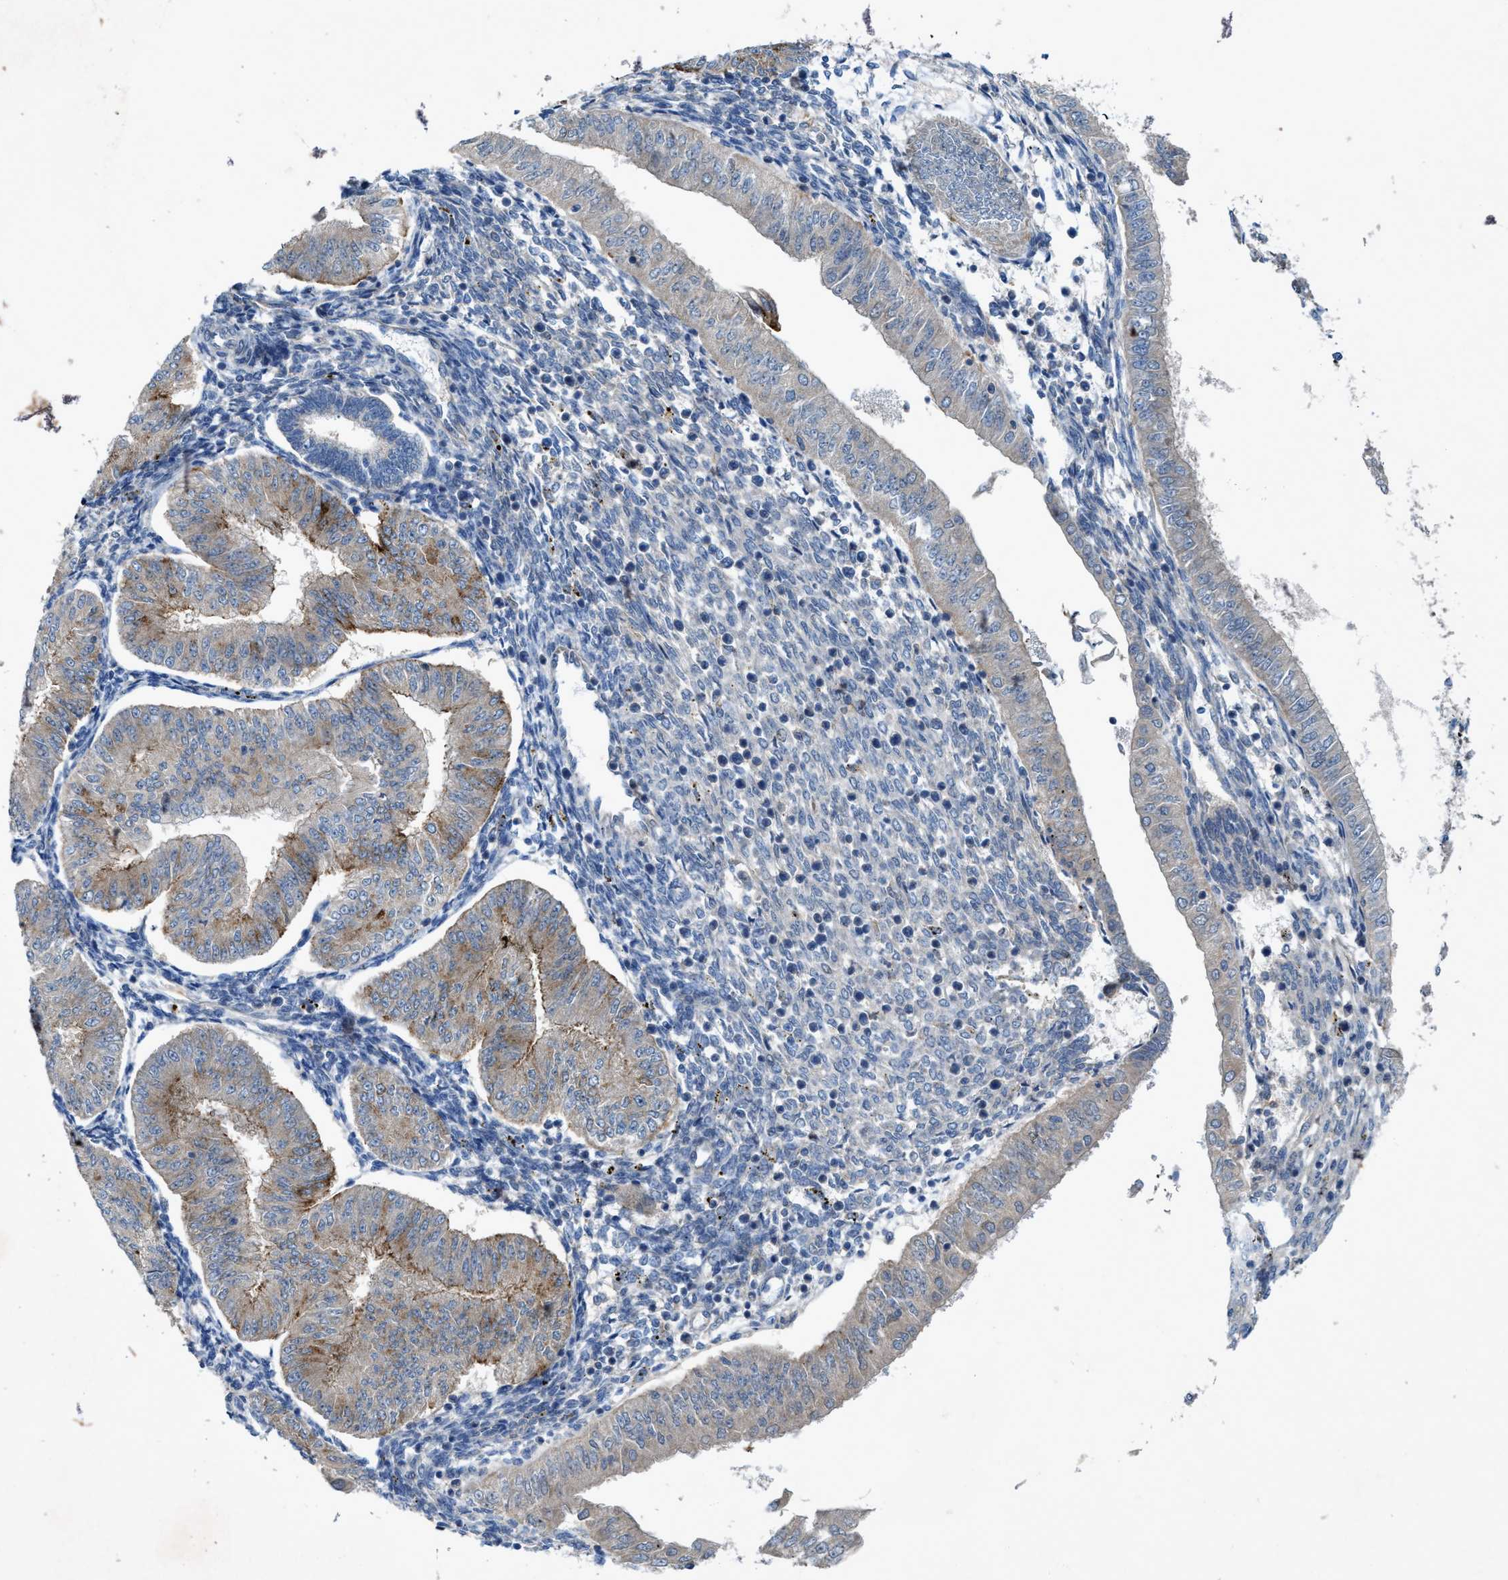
{"staining": {"intensity": "moderate", "quantity": "<25%", "location": "cytoplasmic/membranous"}, "tissue": "endometrial cancer", "cell_type": "Tumor cells", "image_type": "cancer", "snomed": [{"axis": "morphology", "description": "Normal tissue, NOS"}, {"axis": "morphology", "description": "Adenocarcinoma, NOS"}, {"axis": "topography", "description": "Endometrium"}], "caption": "Human endometrial cancer stained with a protein marker demonstrates moderate staining in tumor cells.", "gene": "URGCP", "patient": {"sex": "female", "age": 53}}